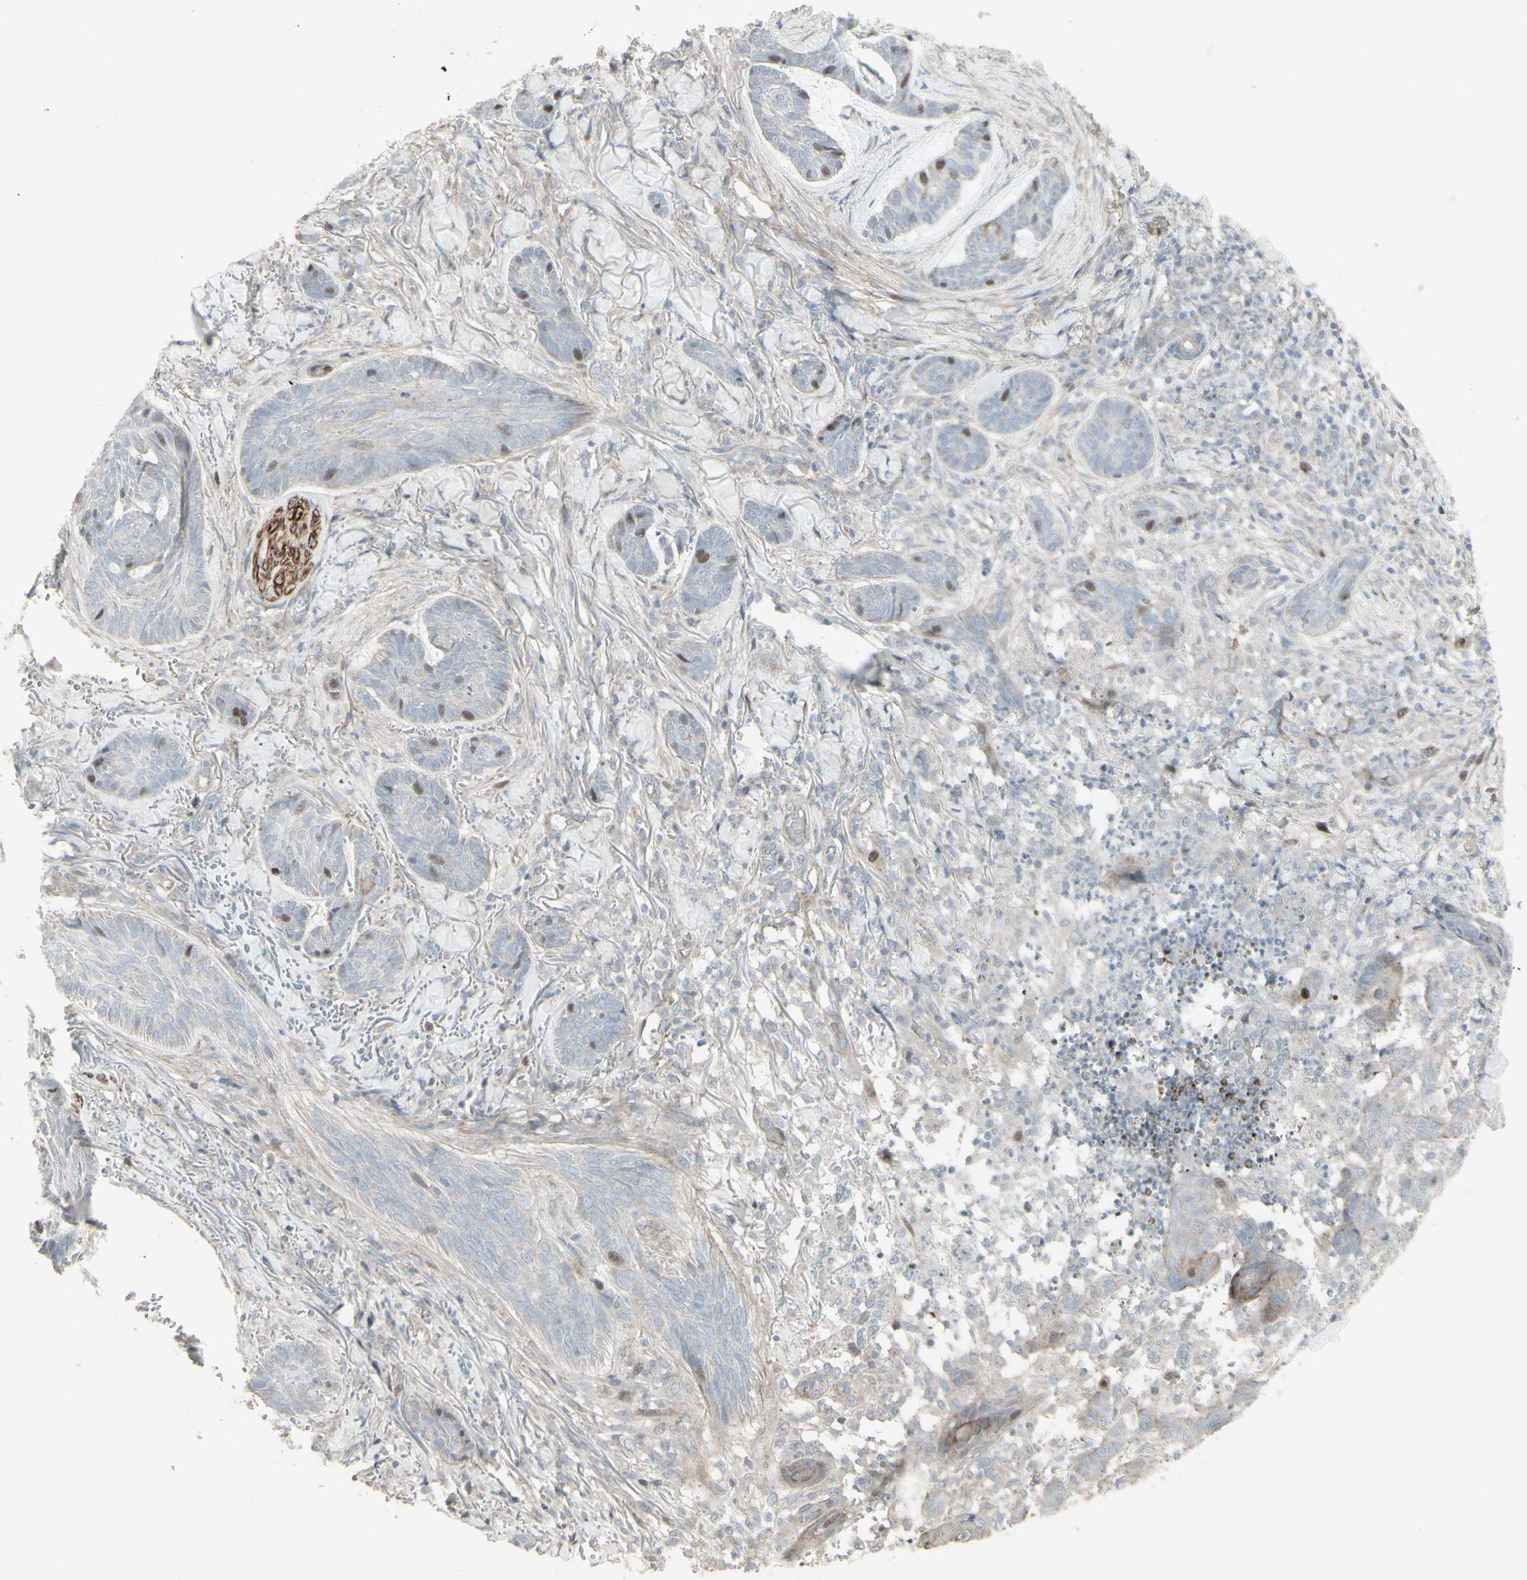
{"staining": {"intensity": "moderate", "quantity": "<25%", "location": "nuclear"}, "tissue": "skin cancer", "cell_type": "Tumor cells", "image_type": "cancer", "snomed": [{"axis": "morphology", "description": "Basal cell carcinoma"}, {"axis": "topography", "description": "Skin"}], "caption": "The immunohistochemical stain highlights moderate nuclear positivity in tumor cells of skin cancer (basal cell carcinoma) tissue. The staining was performed using DAB to visualize the protein expression in brown, while the nuclei were stained in blue with hematoxylin (Magnification: 20x).", "gene": "GMNN", "patient": {"sex": "male", "age": 43}}